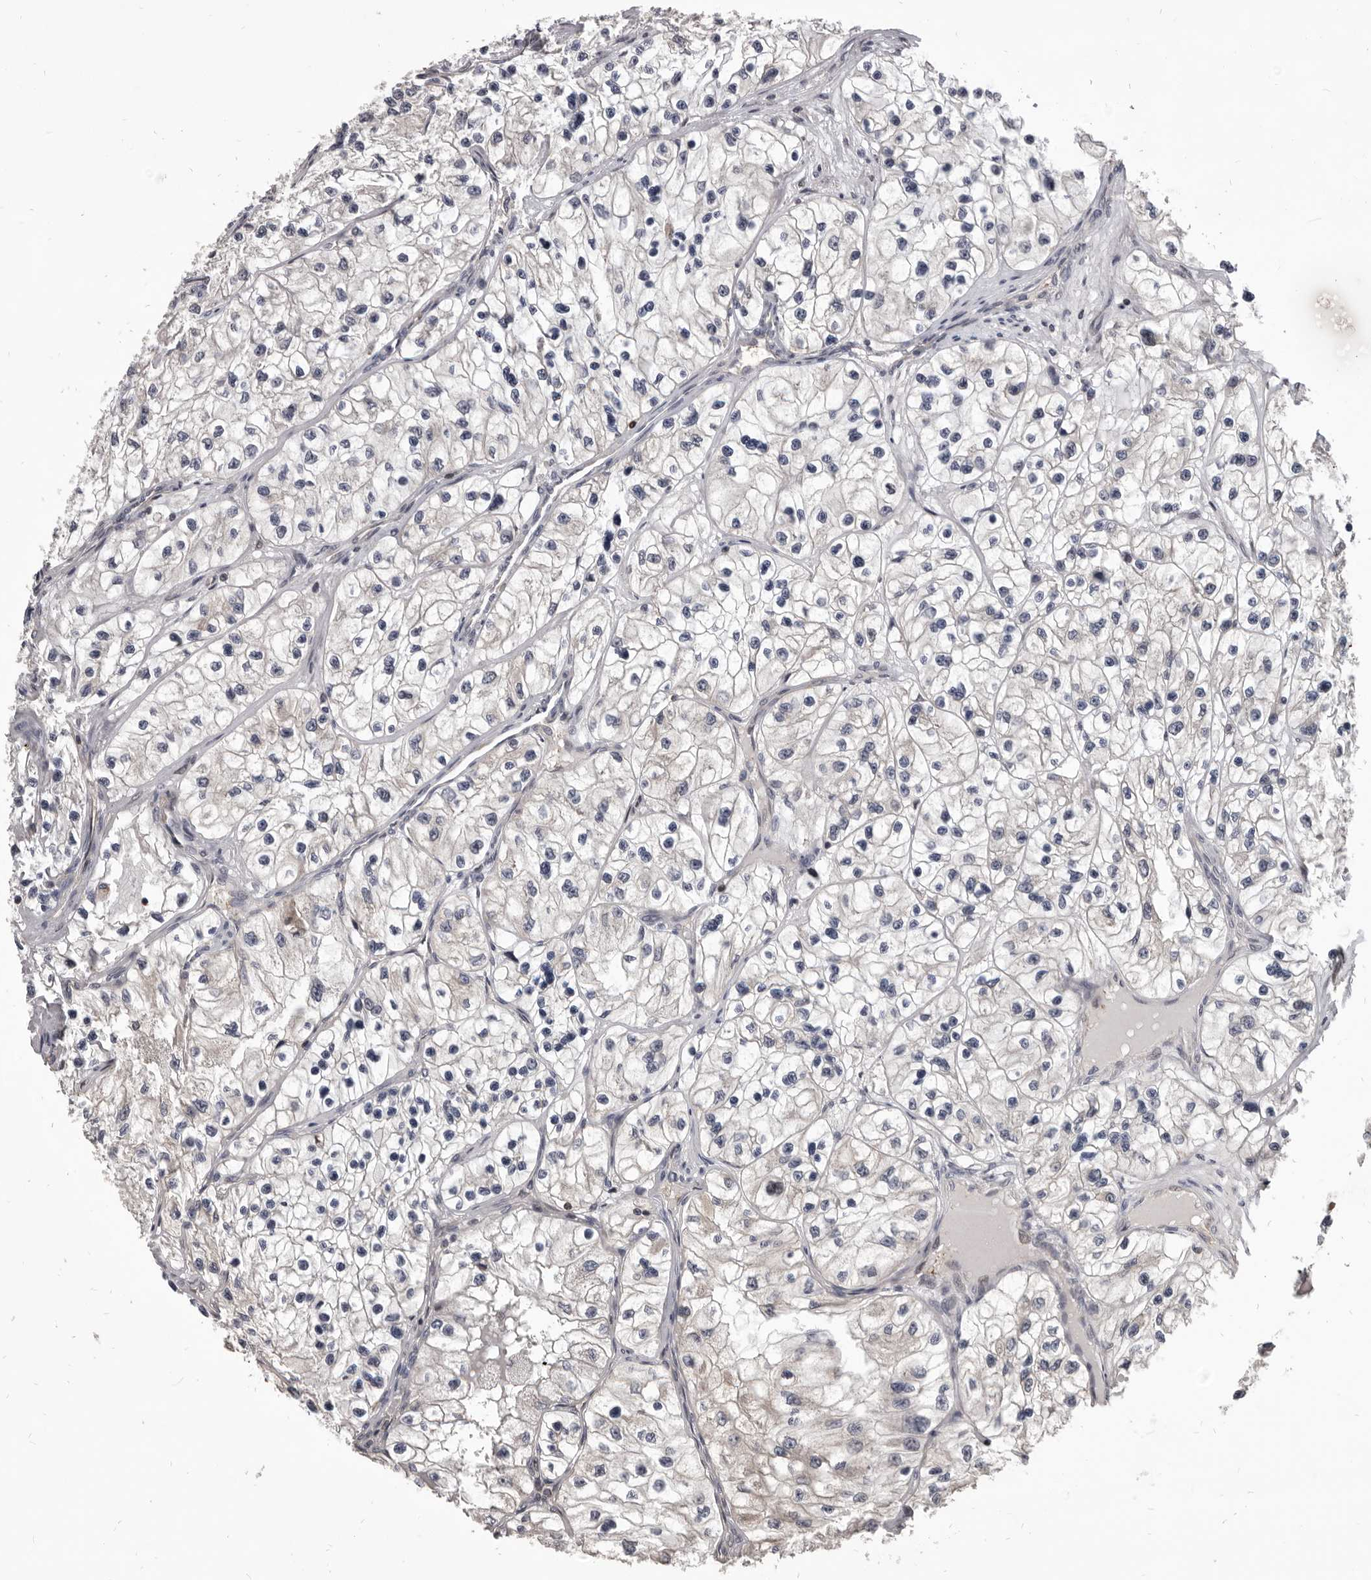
{"staining": {"intensity": "negative", "quantity": "none", "location": "none"}, "tissue": "renal cancer", "cell_type": "Tumor cells", "image_type": "cancer", "snomed": [{"axis": "morphology", "description": "Adenocarcinoma, NOS"}, {"axis": "topography", "description": "Kidney"}], "caption": "The micrograph demonstrates no staining of tumor cells in renal cancer. The staining is performed using DAB (3,3'-diaminobenzidine) brown chromogen with nuclei counter-stained in using hematoxylin.", "gene": "MAP3K14", "patient": {"sex": "female", "age": 57}}